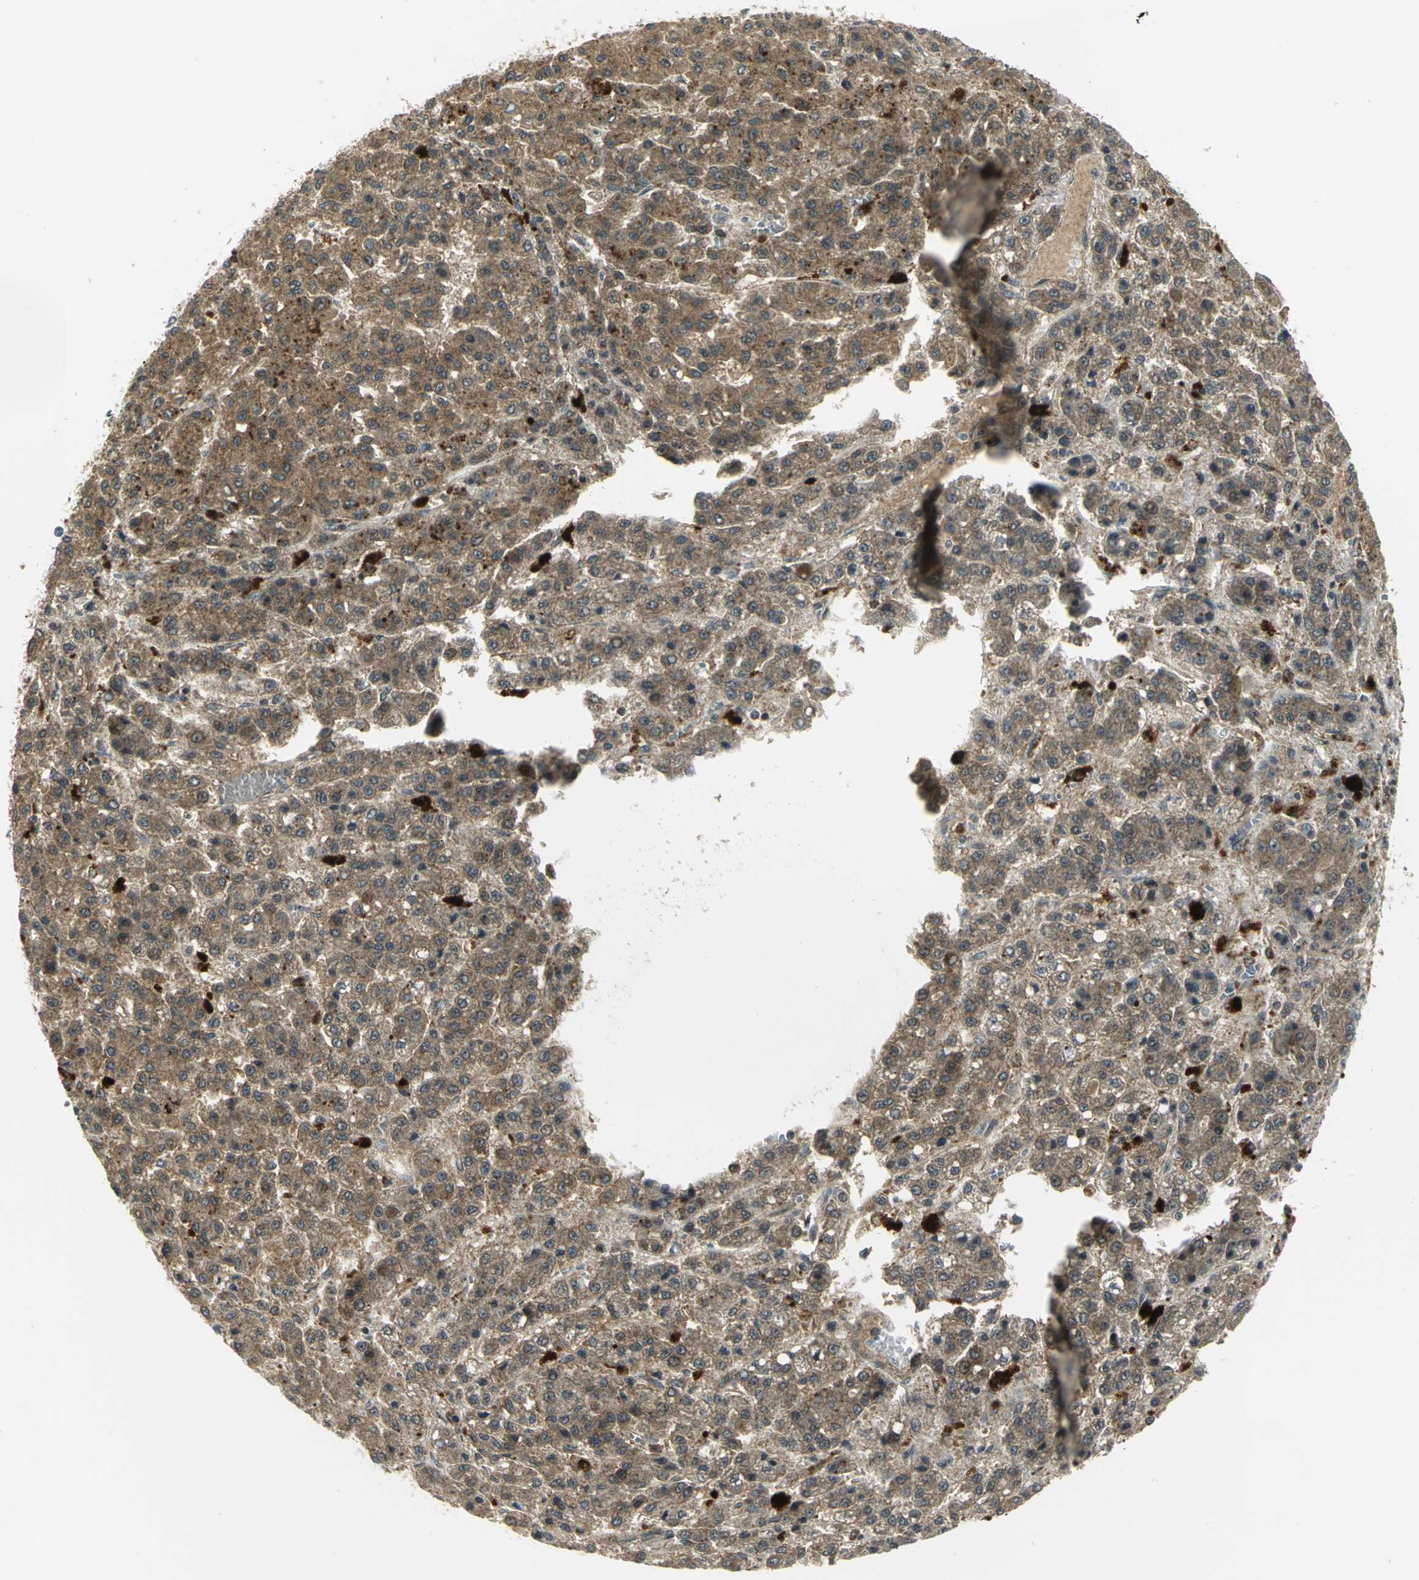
{"staining": {"intensity": "strong", "quantity": ">75%", "location": "cytoplasmic/membranous"}, "tissue": "liver cancer", "cell_type": "Tumor cells", "image_type": "cancer", "snomed": [{"axis": "morphology", "description": "Carcinoma, Hepatocellular, NOS"}, {"axis": "topography", "description": "Liver"}], "caption": "Strong cytoplasmic/membranous staining for a protein is appreciated in about >75% of tumor cells of liver cancer (hepatocellular carcinoma) using immunohistochemistry (IHC).", "gene": "MAPK8IP3", "patient": {"sex": "male", "age": 70}}